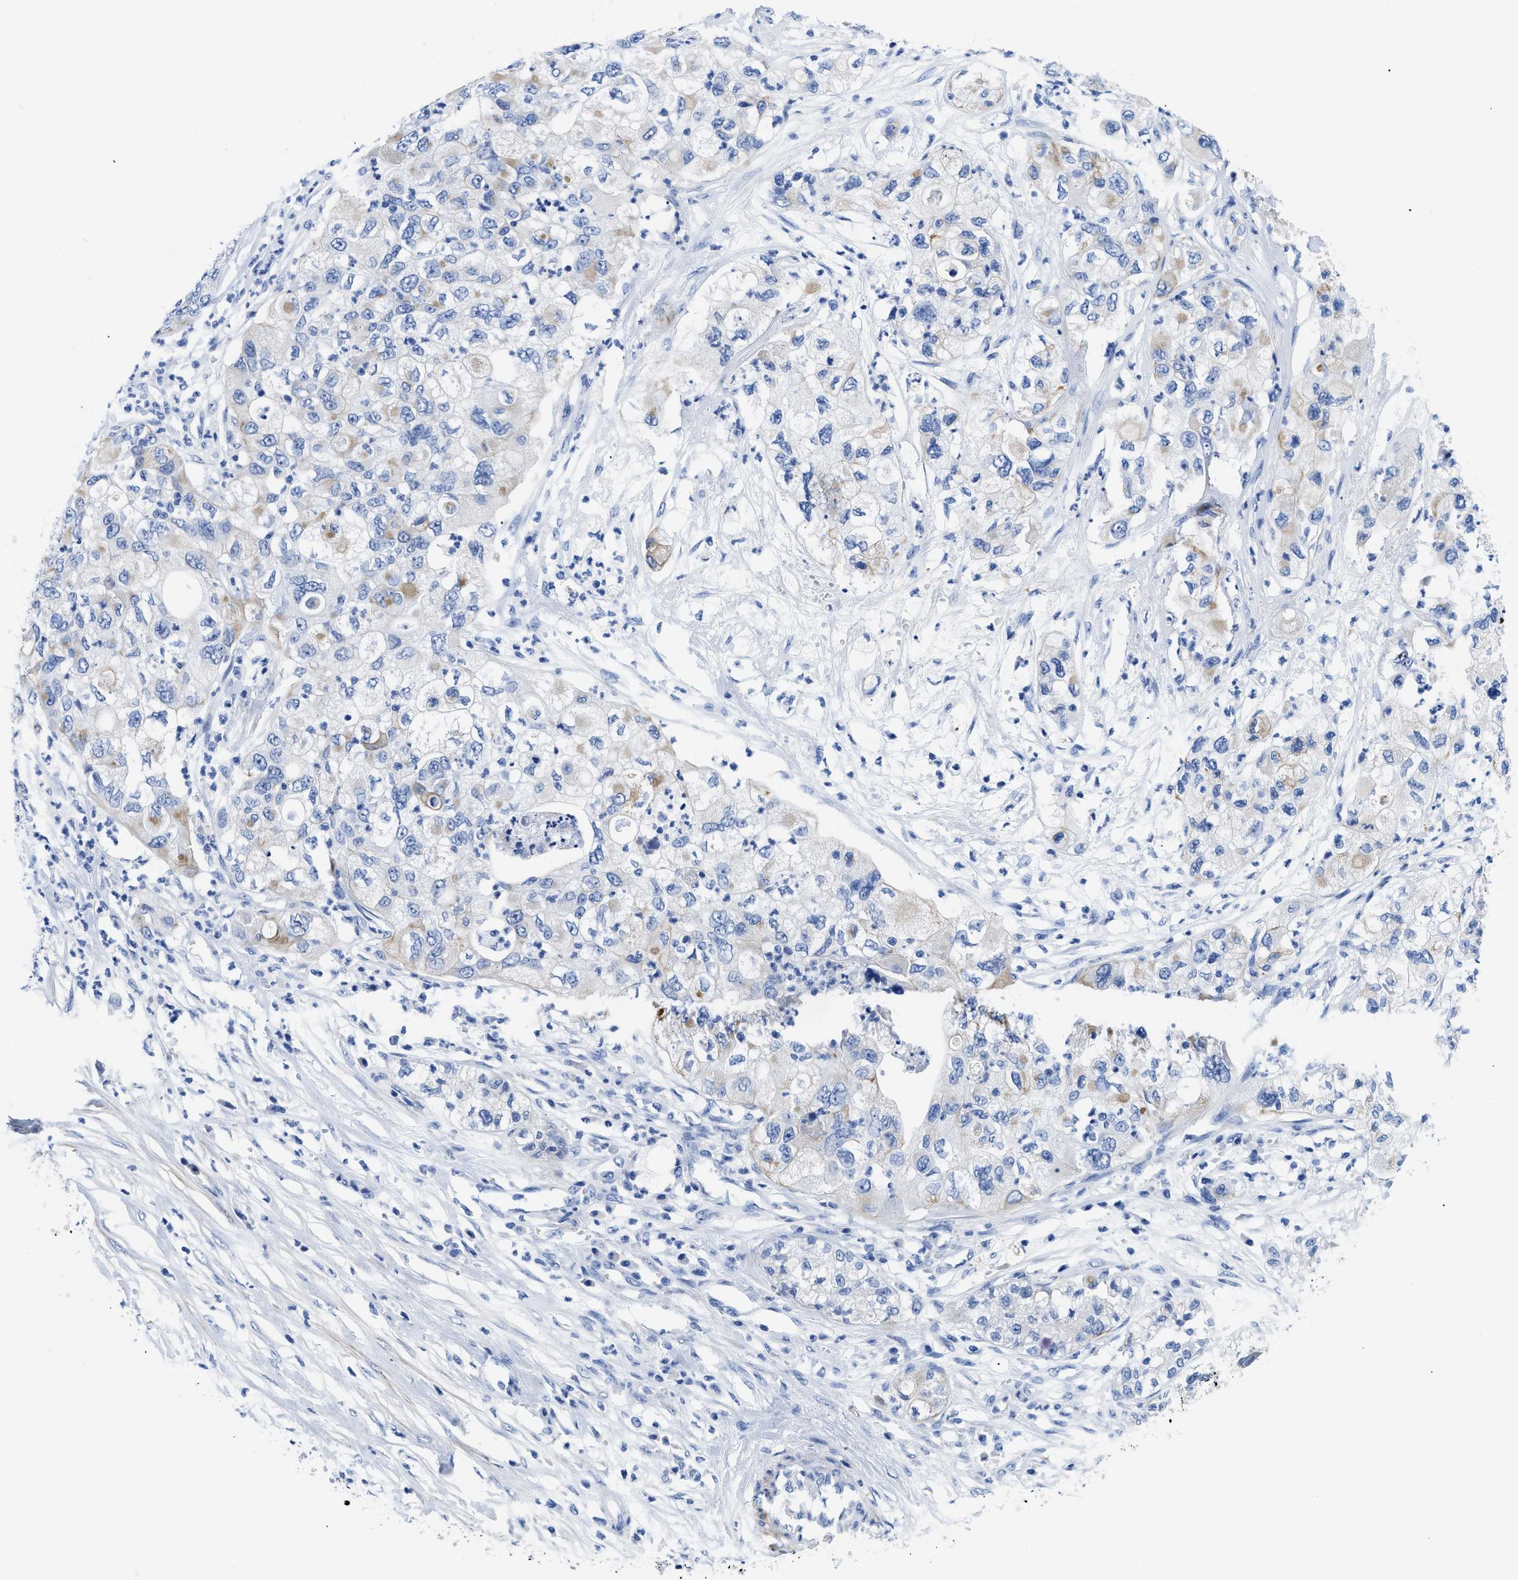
{"staining": {"intensity": "weak", "quantity": "<25%", "location": "cytoplasmic/membranous"}, "tissue": "pancreatic cancer", "cell_type": "Tumor cells", "image_type": "cancer", "snomed": [{"axis": "morphology", "description": "Adenocarcinoma, NOS"}, {"axis": "topography", "description": "Pancreas"}], "caption": "IHC micrograph of human pancreatic cancer stained for a protein (brown), which reveals no positivity in tumor cells.", "gene": "TMEM68", "patient": {"sex": "female", "age": 78}}